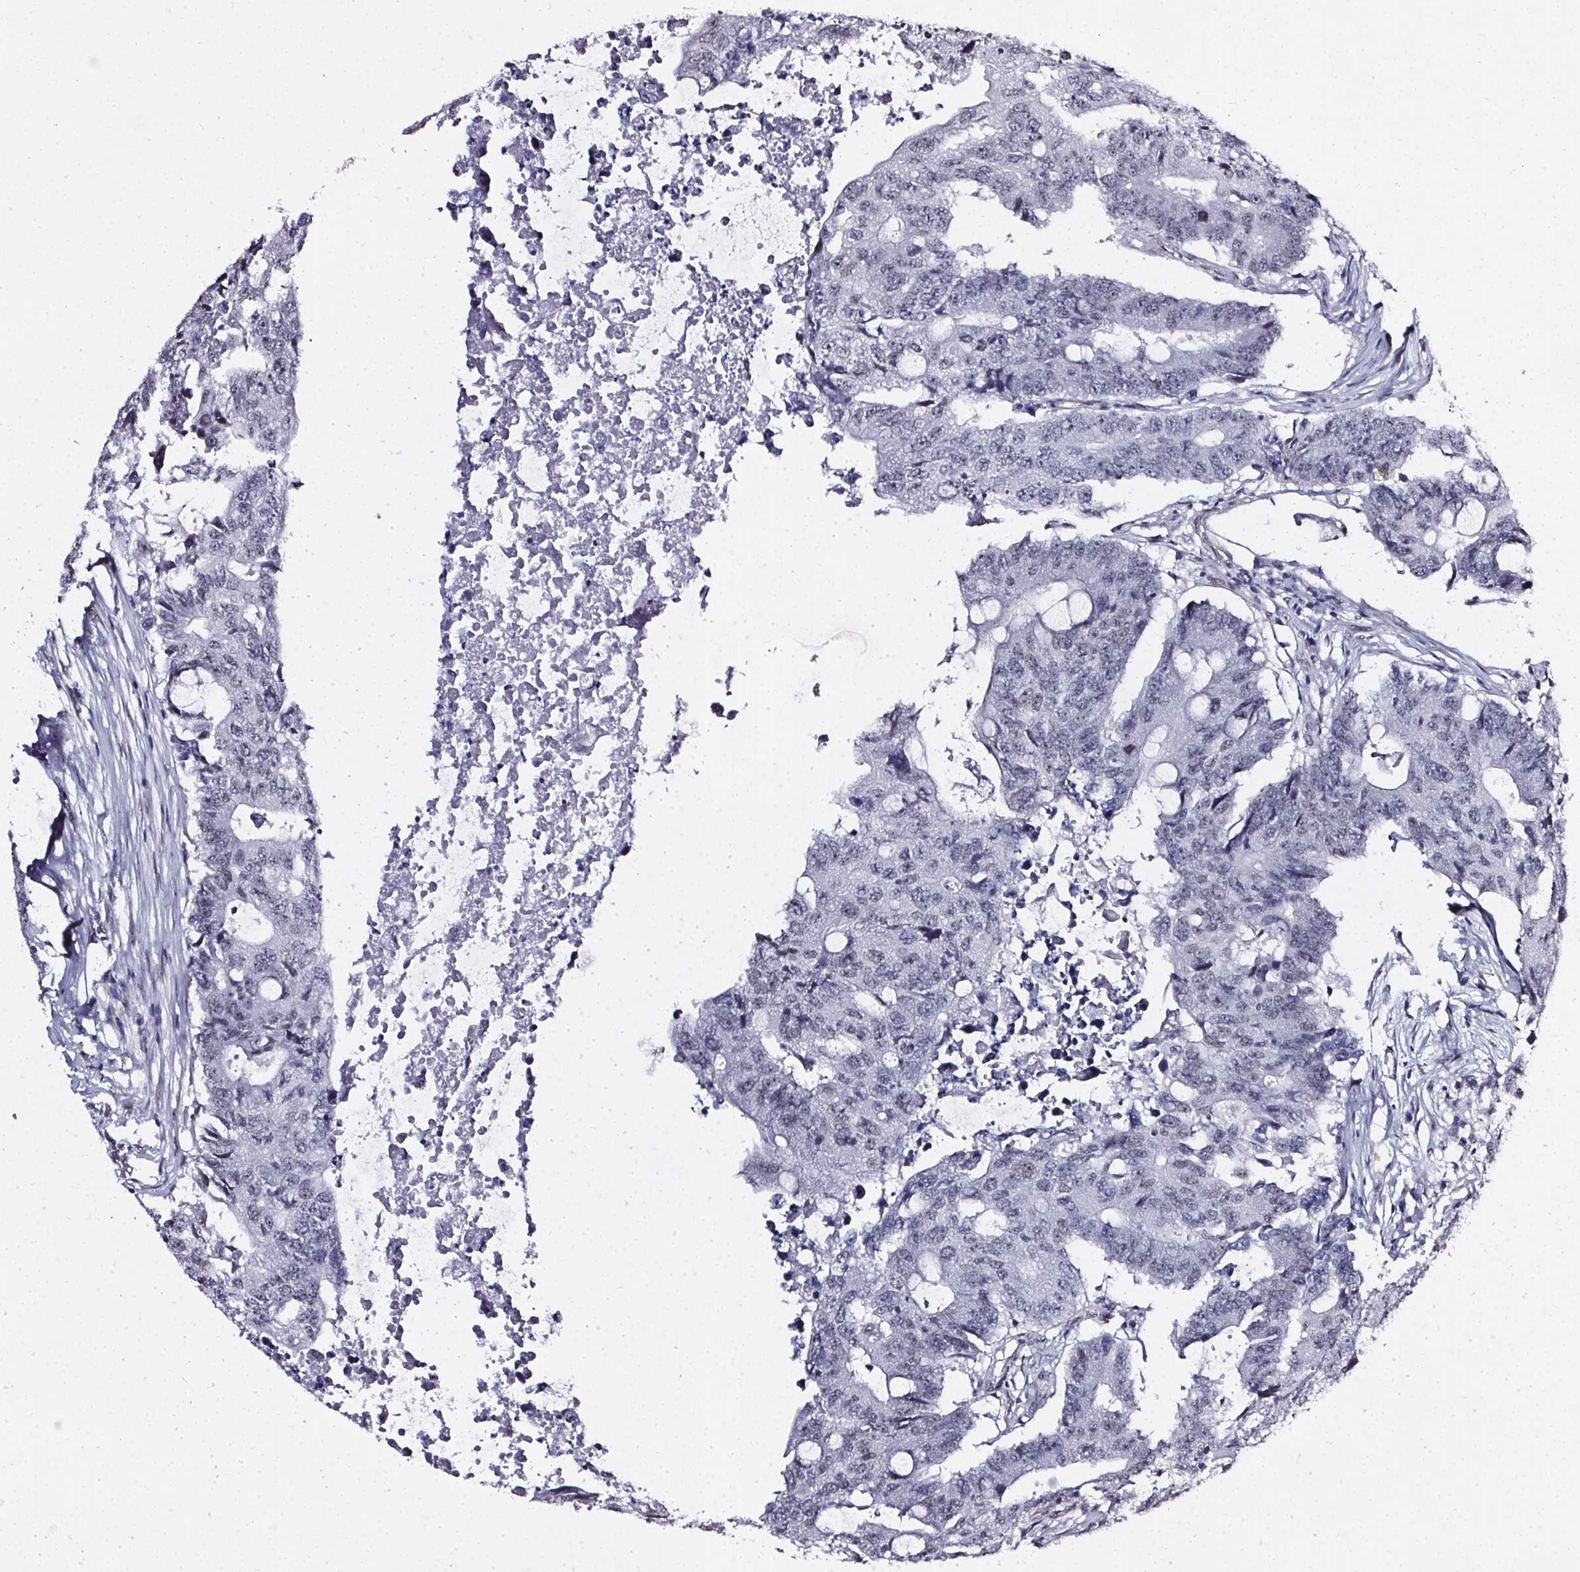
{"staining": {"intensity": "negative", "quantity": "none", "location": "none"}, "tissue": "colorectal cancer", "cell_type": "Tumor cells", "image_type": "cancer", "snomed": [{"axis": "morphology", "description": "Adenocarcinoma, NOS"}, {"axis": "topography", "description": "Colon"}], "caption": "Colorectal adenocarcinoma stained for a protein using immunohistochemistry (IHC) exhibits no staining tumor cells.", "gene": "GP6", "patient": {"sex": "male", "age": 71}}